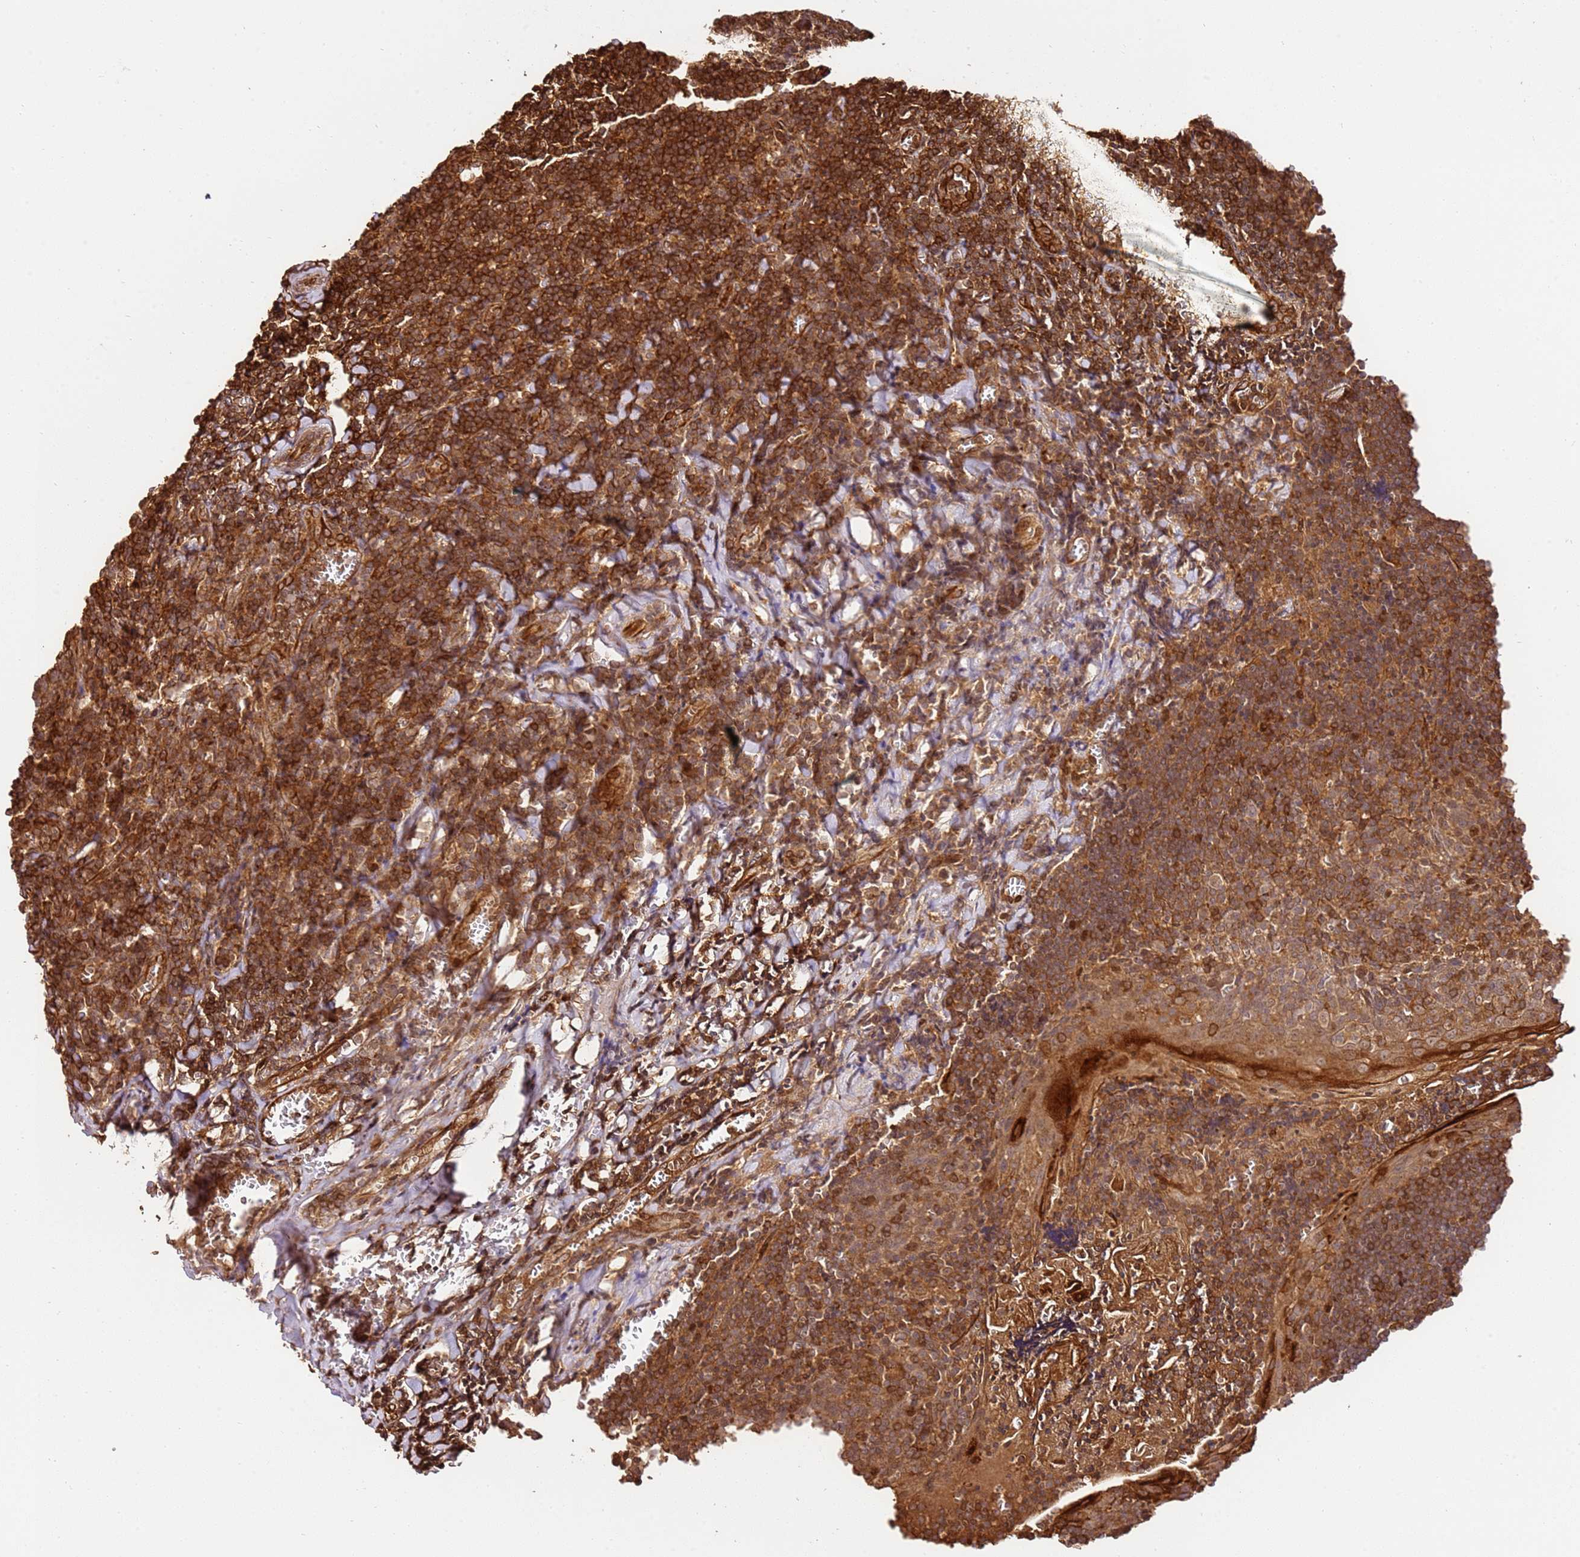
{"staining": {"intensity": "strong", "quantity": ">75%", "location": "cytoplasmic/membranous"}, "tissue": "tonsil", "cell_type": "Germinal center cells", "image_type": "normal", "snomed": [{"axis": "morphology", "description": "Normal tissue, NOS"}, {"axis": "topography", "description": "Tonsil"}], "caption": "Unremarkable tonsil exhibits strong cytoplasmic/membranous positivity in approximately >75% of germinal center cells The staining is performed using DAB (3,3'-diaminobenzidine) brown chromogen to label protein expression. The nuclei are counter-stained blue using hematoxylin..", "gene": "KATNAL2", "patient": {"sex": "male", "age": 27}}